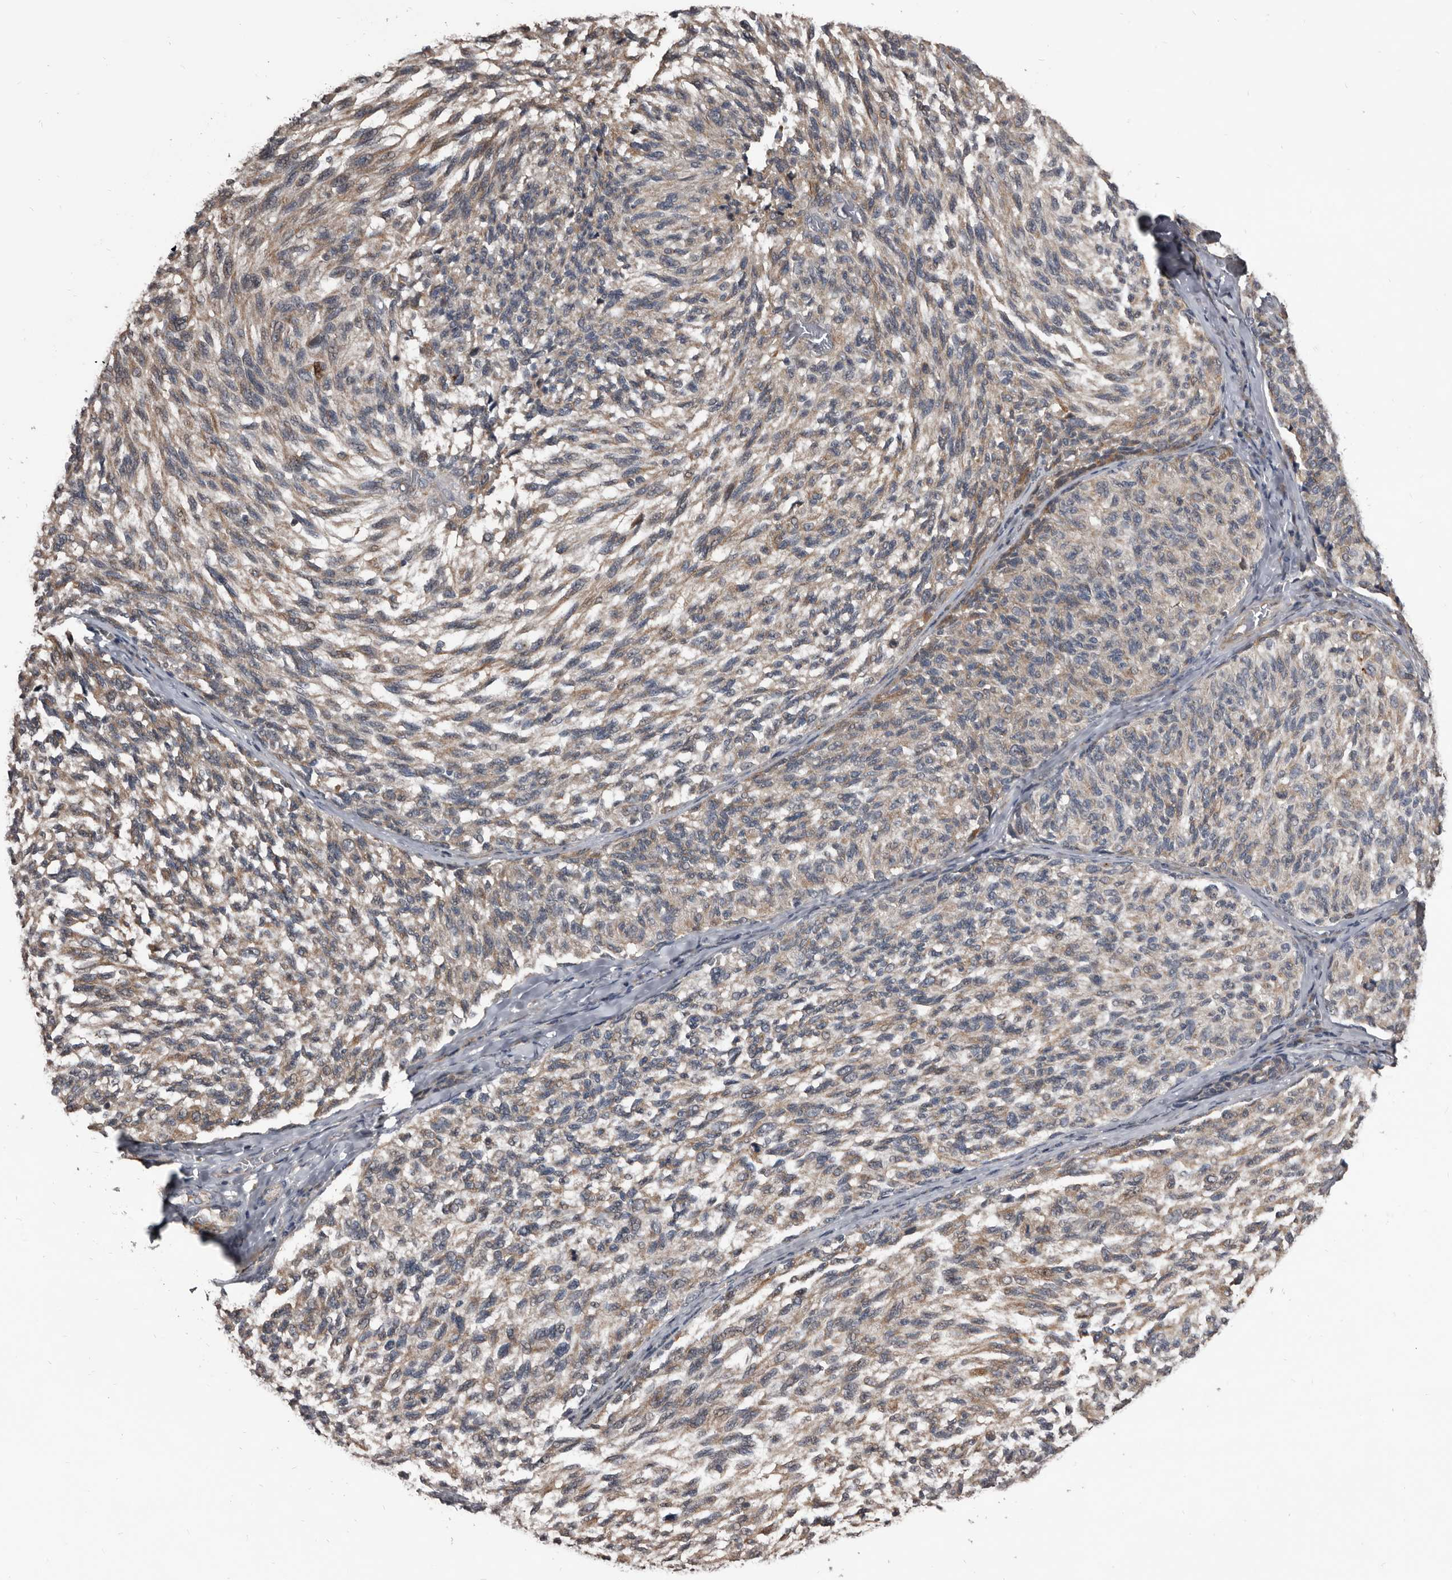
{"staining": {"intensity": "weak", "quantity": ">75%", "location": "cytoplasmic/membranous"}, "tissue": "melanoma", "cell_type": "Tumor cells", "image_type": "cancer", "snomed": [{"axis": "morphology", "description": "Malignant melanoma, NOS"}, {"axis": "topography", "description": "Skin"}], "caption": "Weak cytoplasmic/membranous protein positivity is seen in about >75% of tumor cells in malignant melanoma. (DAB IHC, brown staining for protein, blue staining for nuclei).", "gene": "DHPS", "patient": {"sex": "female", "age": 73}}